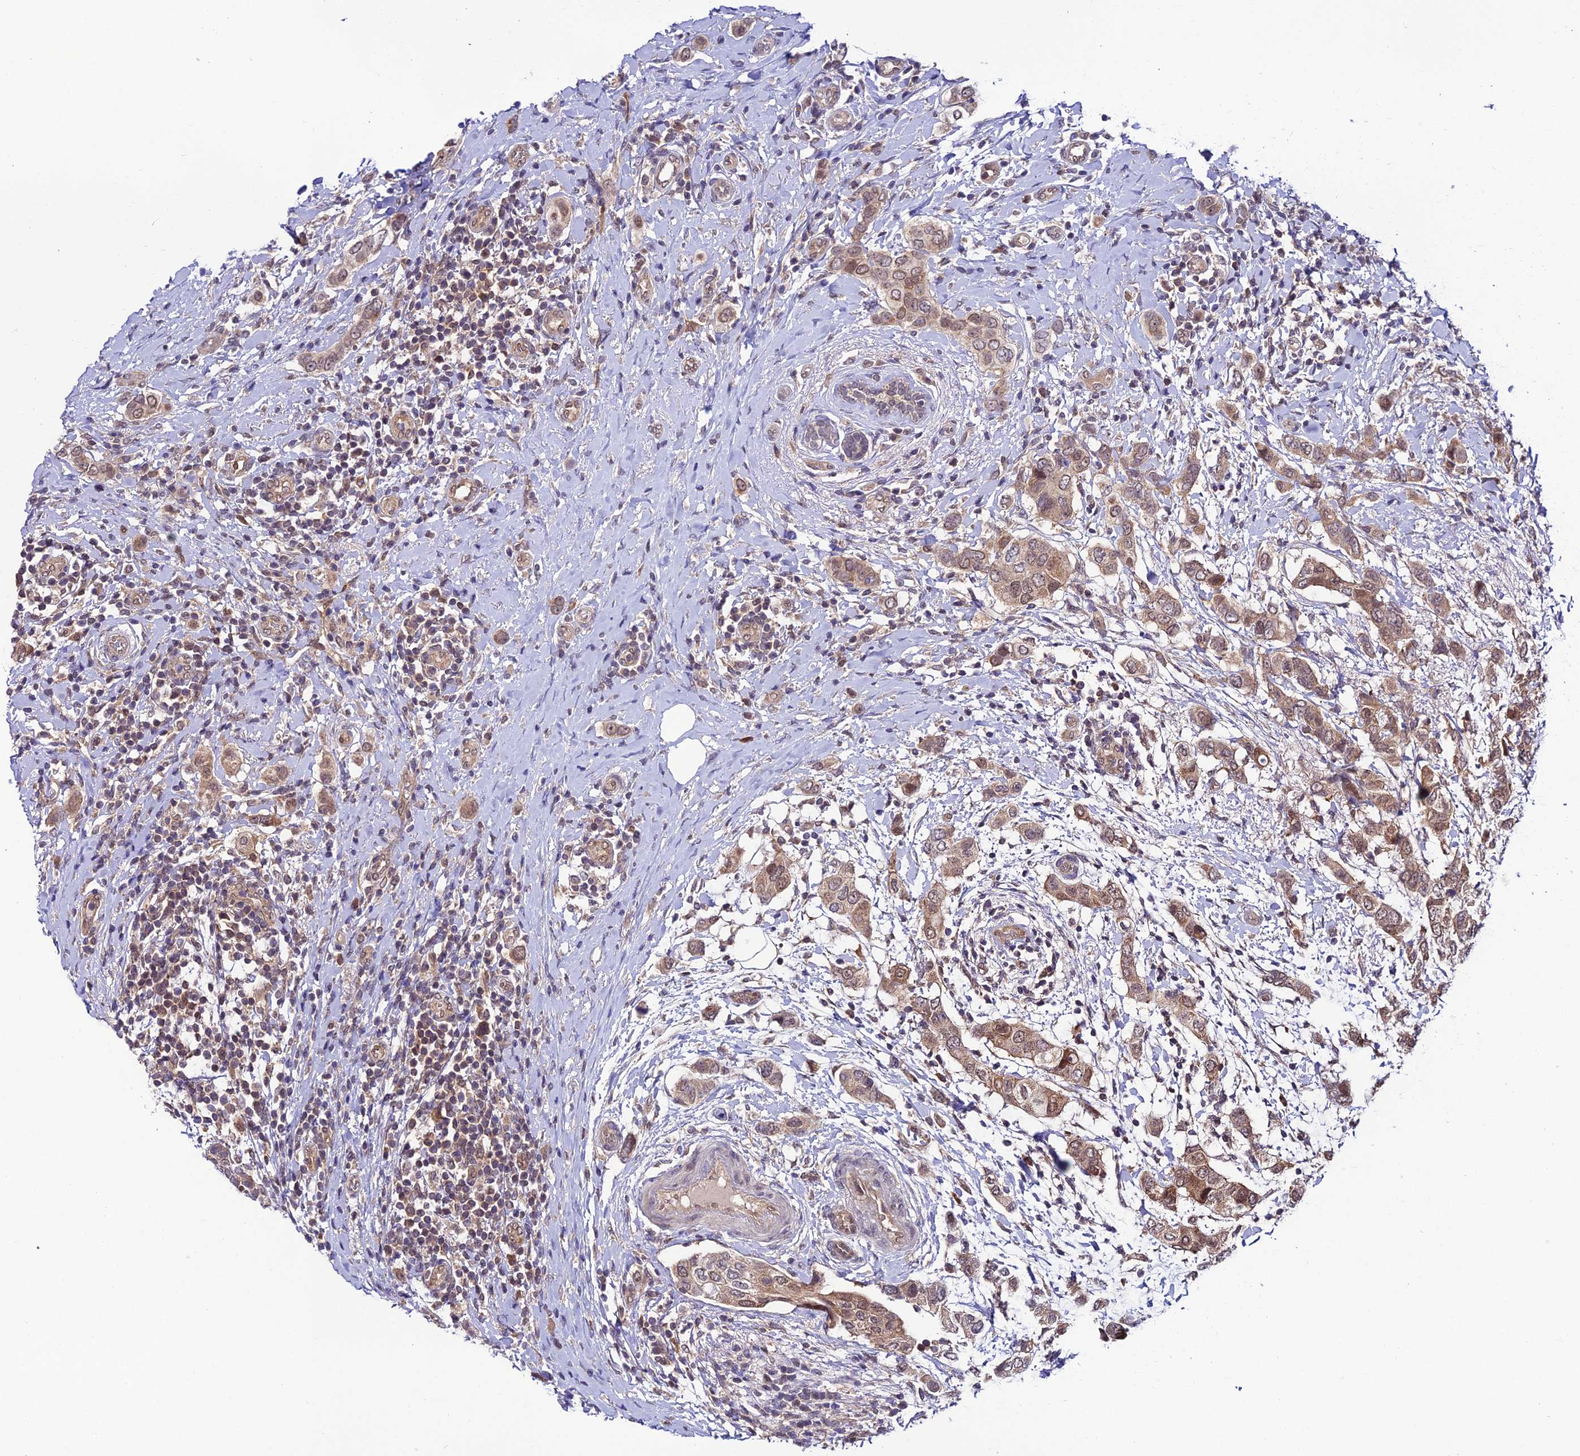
{"staining": {"intensity": "moderate", "quantity": ">75%", "location": "cytoplasmic/membranous,nuclear"}, "tissue": "breast cancer", "cell_type": "Tumor cells", "image_type": "cancer", "snomed": [{"axis": "morphology", "description": "Lobular carcinoma"}, {"axis": "topography", "description": "Breast"}], "caption": "Protein staining shows moderate cytoplasmic/membranous and nuclear staining in about >75% of tumor cells in breast lobular carcinoma.", "gene": "TRIM40", "patient": {"sex": "female", "age": 51}}